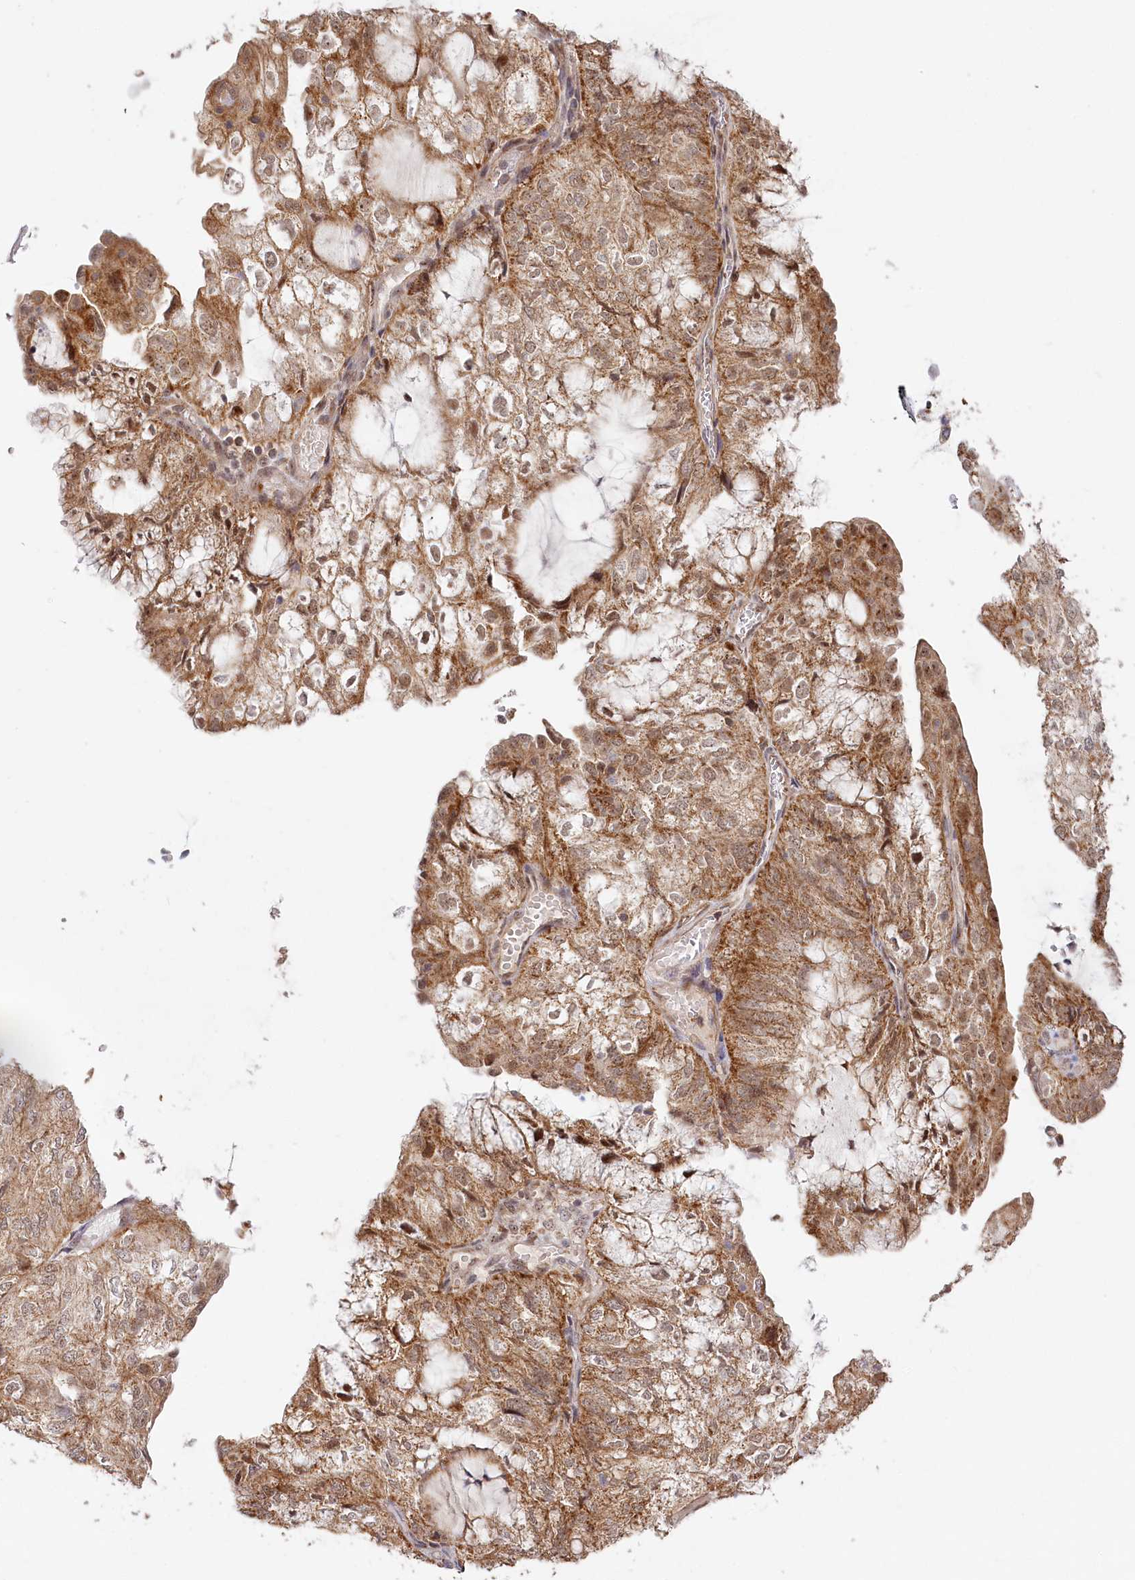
{"staining": {"intensity": "moderate", "quantity": ">75%", "location": "cytoplasmic/membranous"}, "tissue": "endometrial cancer", "cell_type": "Tumor cells", "image_type": "cancer", "snomed": [{"axis": "morphology", "description": "Adenocarcinoma, NOS"}, {"axis": "topography", "description": "Endometrium"}], "caption": "Immunohistochemistry (IHC) histopathology image of endometrial cancer stained for a protein (brown), which reveals medium levels of moderate cytoplasmic/membranous expression in approximately >75% of tumor cells.", "gene": "RTN4IP1", "patient": {"sex": "female", "age": 81}}